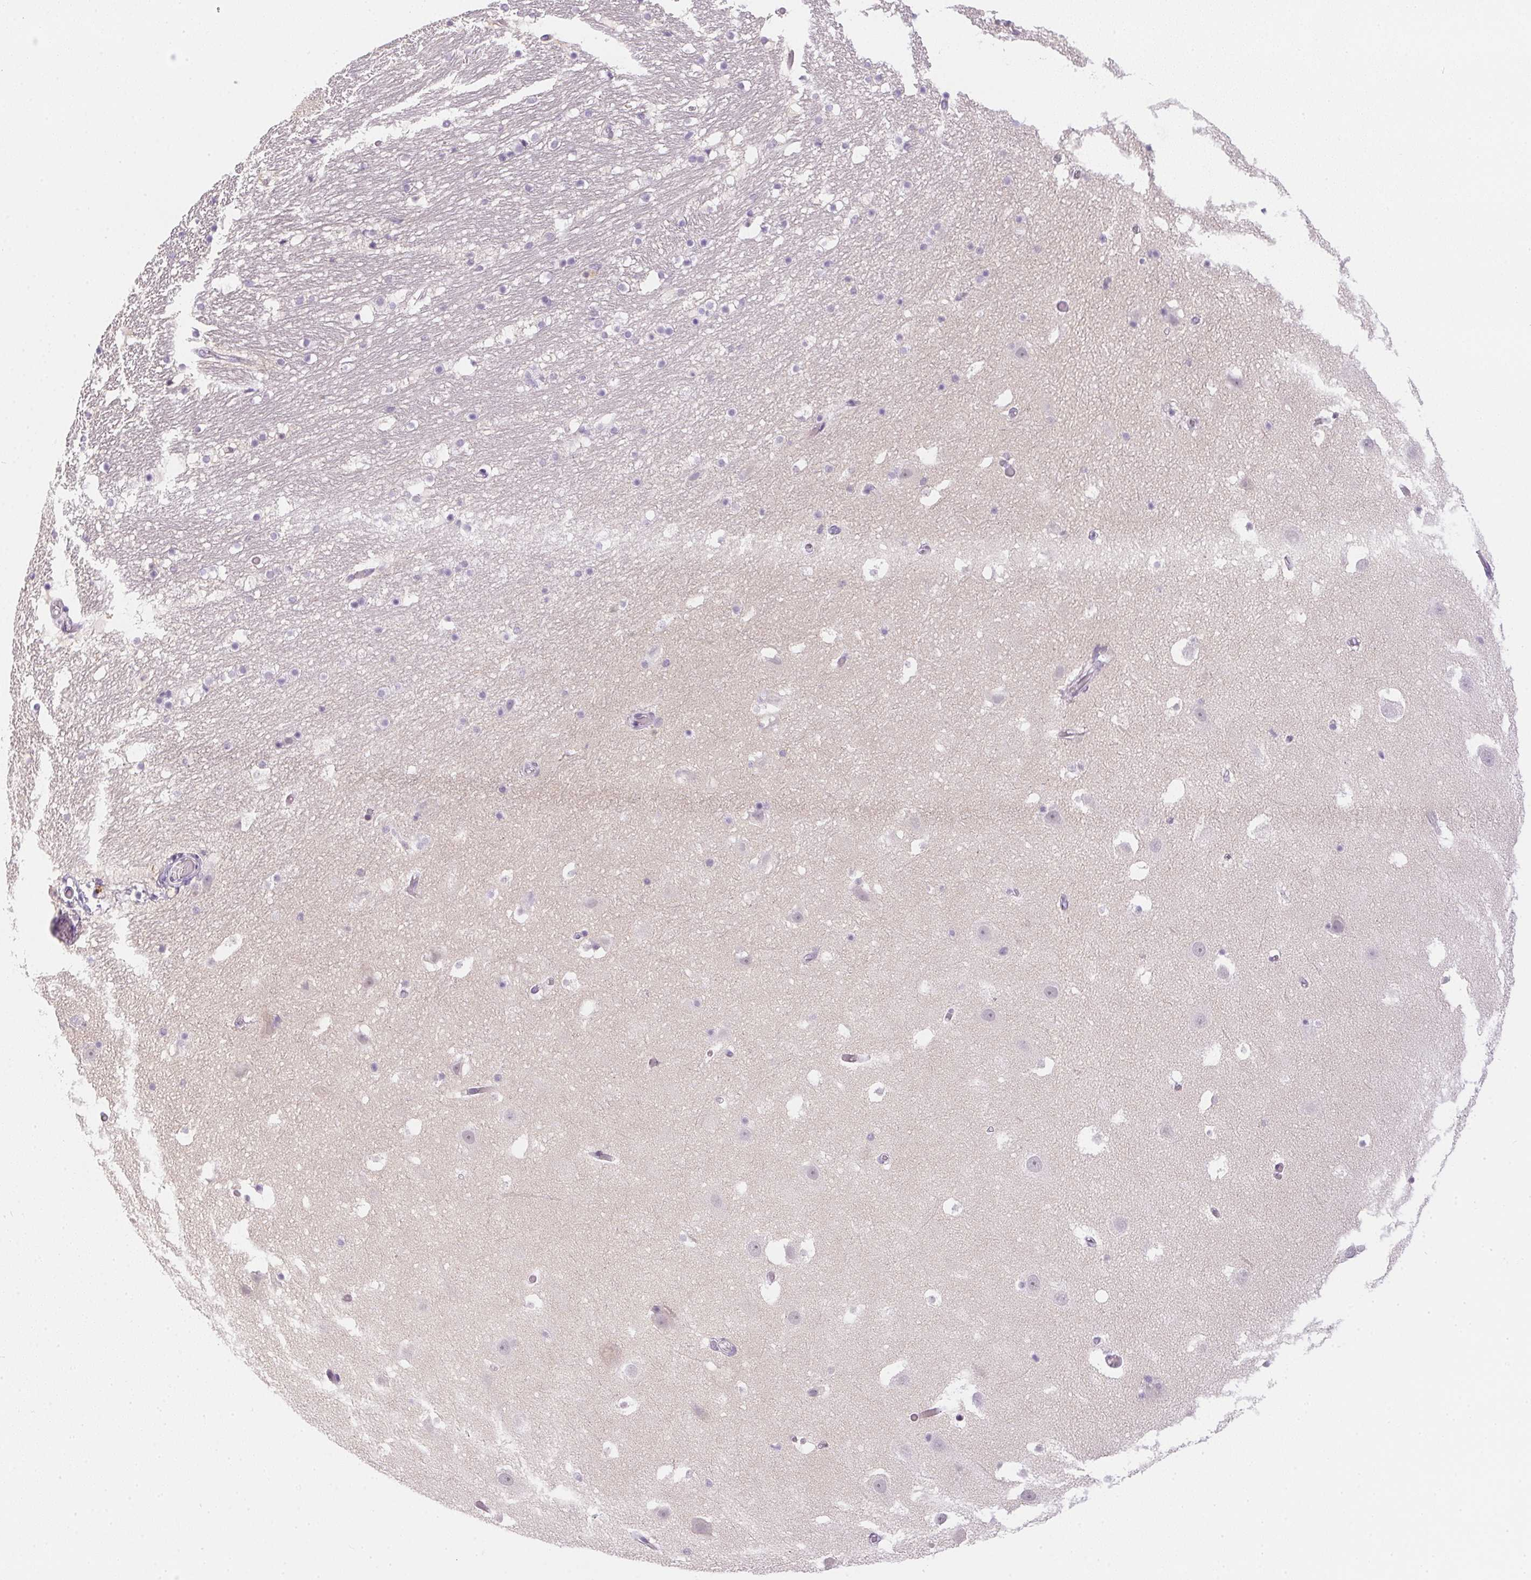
{"staining": {"intensity": "negative", "quantity": "none", "location": "none"}, "tissue": "hippocampus", "cell_type": "Glial cells", "image_type": "normal", "snomed": [{"axis": "morphology", "description": "Normal tissue, NOS"}, {"axis": "topography", "description": "Hippocampus"}], "caption": "The histopathology image exhibits no staining of glial cells in benign hippocampus.", "gene": "GSDMC", "patient": {"sex": "male", "age": 26}}